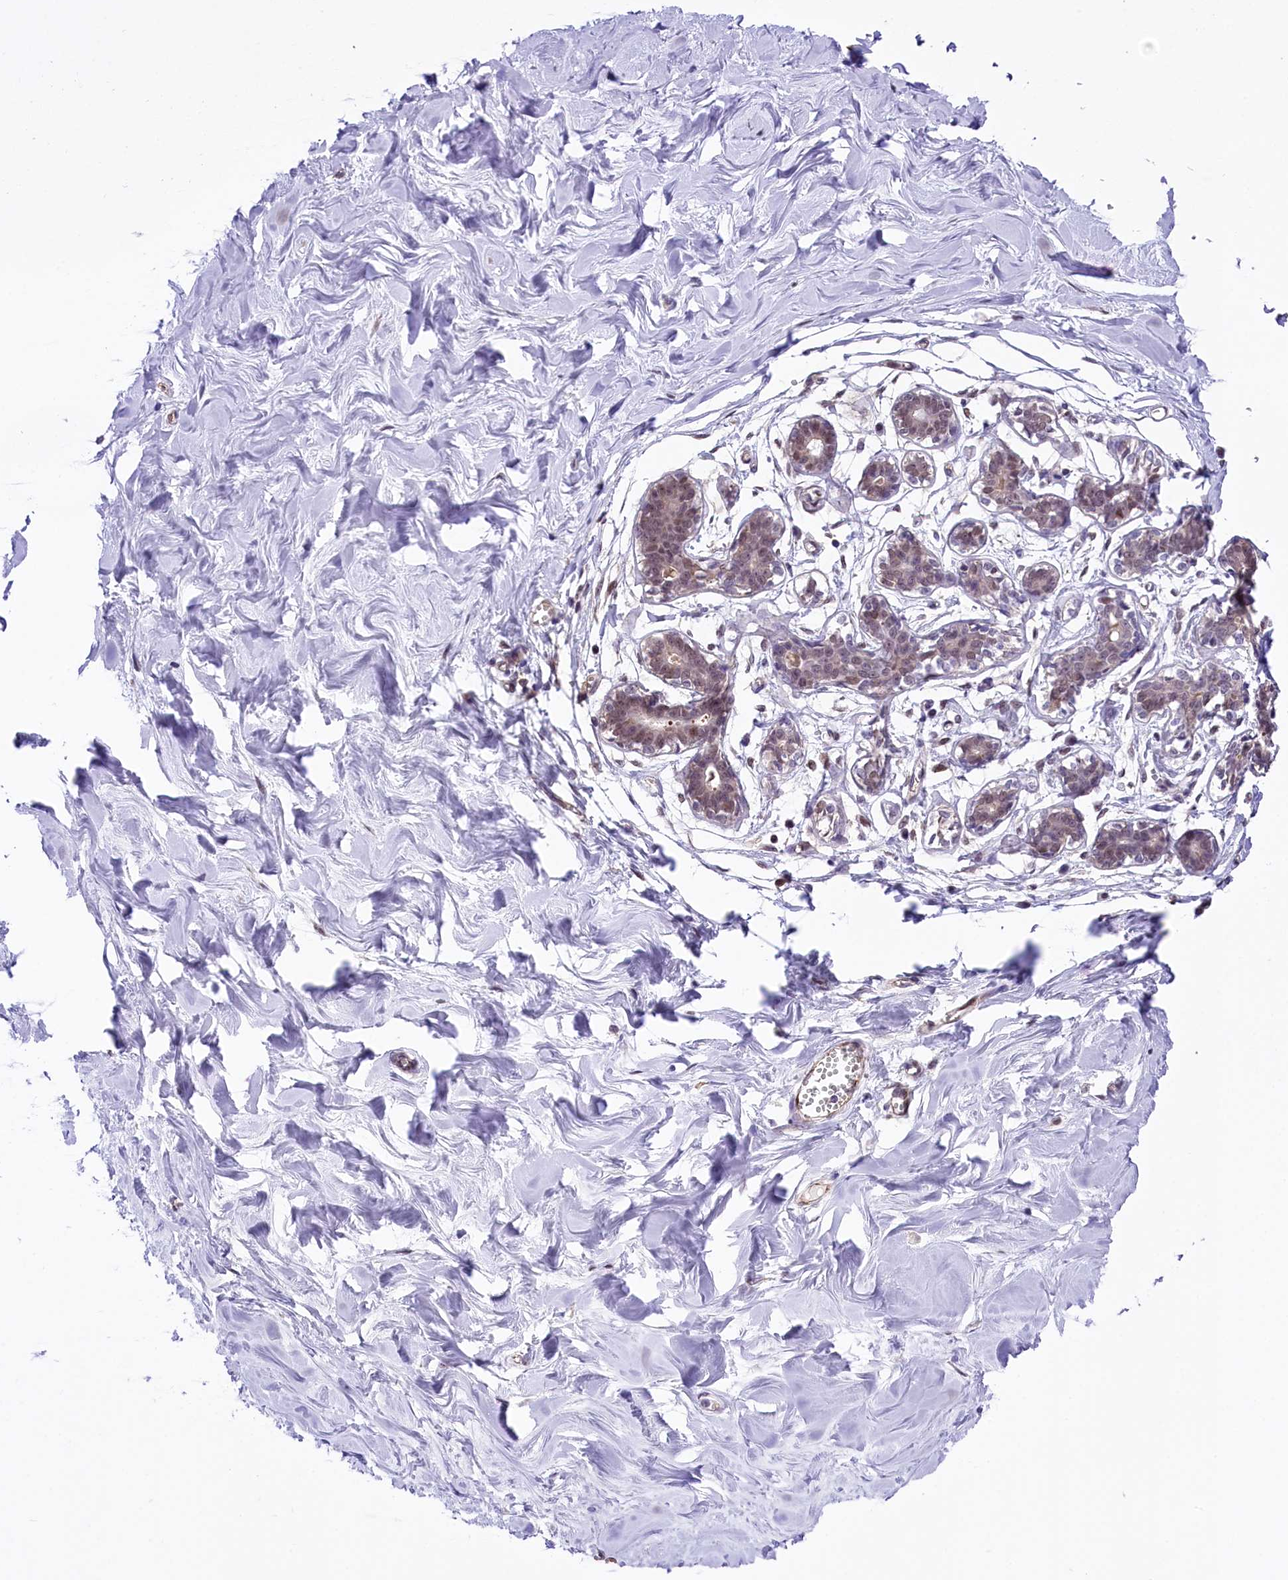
{"staining": {"intensity": "moderate", "quantity": ">75%", "location": "cytoplasmic/membranous,nuclear"}, "tissue": "breast", "cell_type": "Adipocytes", "image_type": "normal", "snomed": [{"axis": "morphology", "description": "Normal tissue, NOS"}, {"axis": "topography", "description": "Breast"}], "caption": "Adipocytes exhibit medium levels of moderate cytoplasmic/membranous,nuclear staining in approximately >75% of cells in unremarkable breast.", "gene": "MRPL54", "patient": {"sex": "female", "age": 27}}